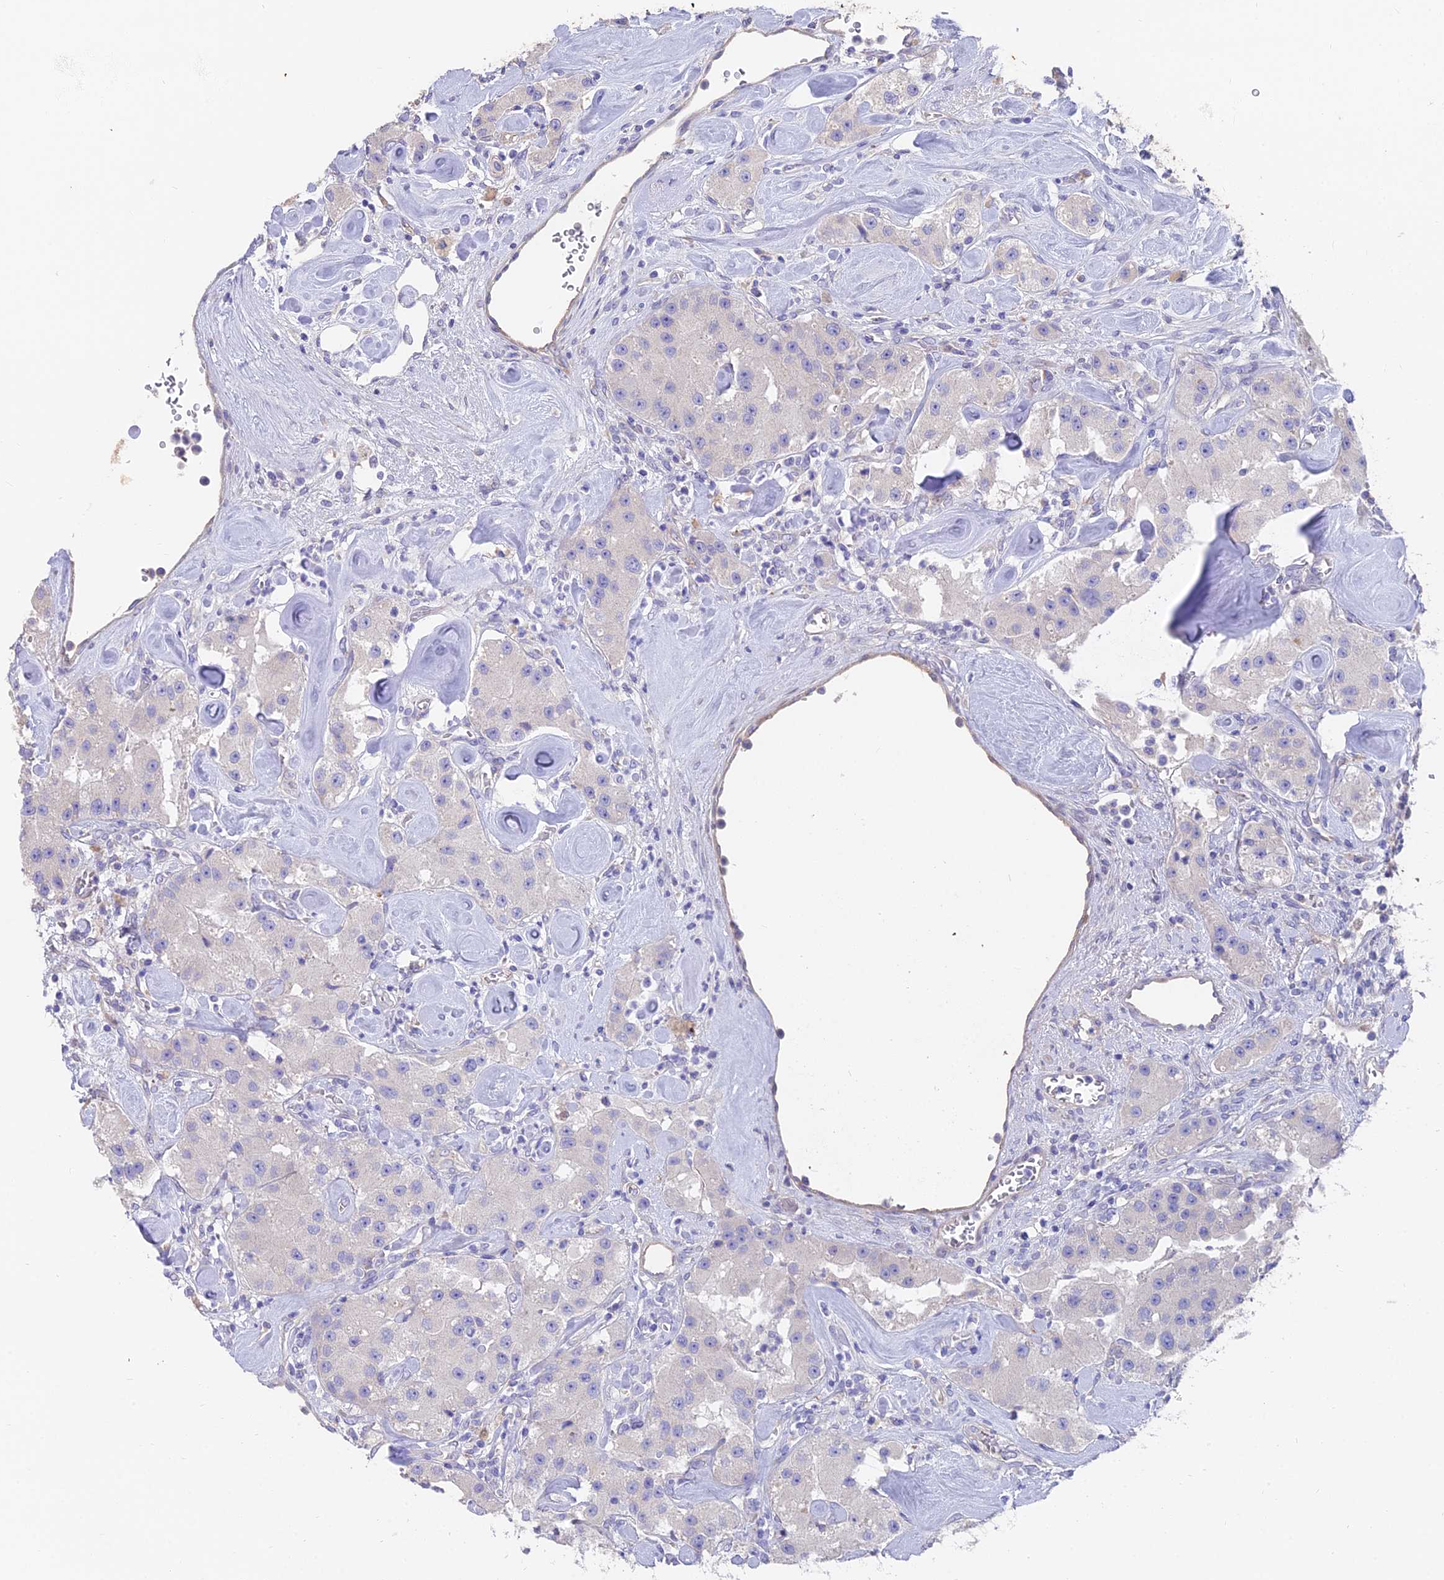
{"staining": {"intensity": "negative", "quantity": "none", "location": "none"}, "tissue": "carcinoid", "cell_type": "Tumor cells", "image_type": "cancer", "snomed": [{"axis": "morphology", "description": "Carcinoid, malignant, NOS"}, {"axis": "topography", "description": "Pancreas"}], "caption": "Tumor cells are negative for brown protein staining in malignant carcinoid. (Stains: DAB IHC with hematoxylin counter stain, Microscopy: brightfield microscopy at high magnification).", "gene": "FAM168B", "patient": {"sex": "male", "age": 41}}